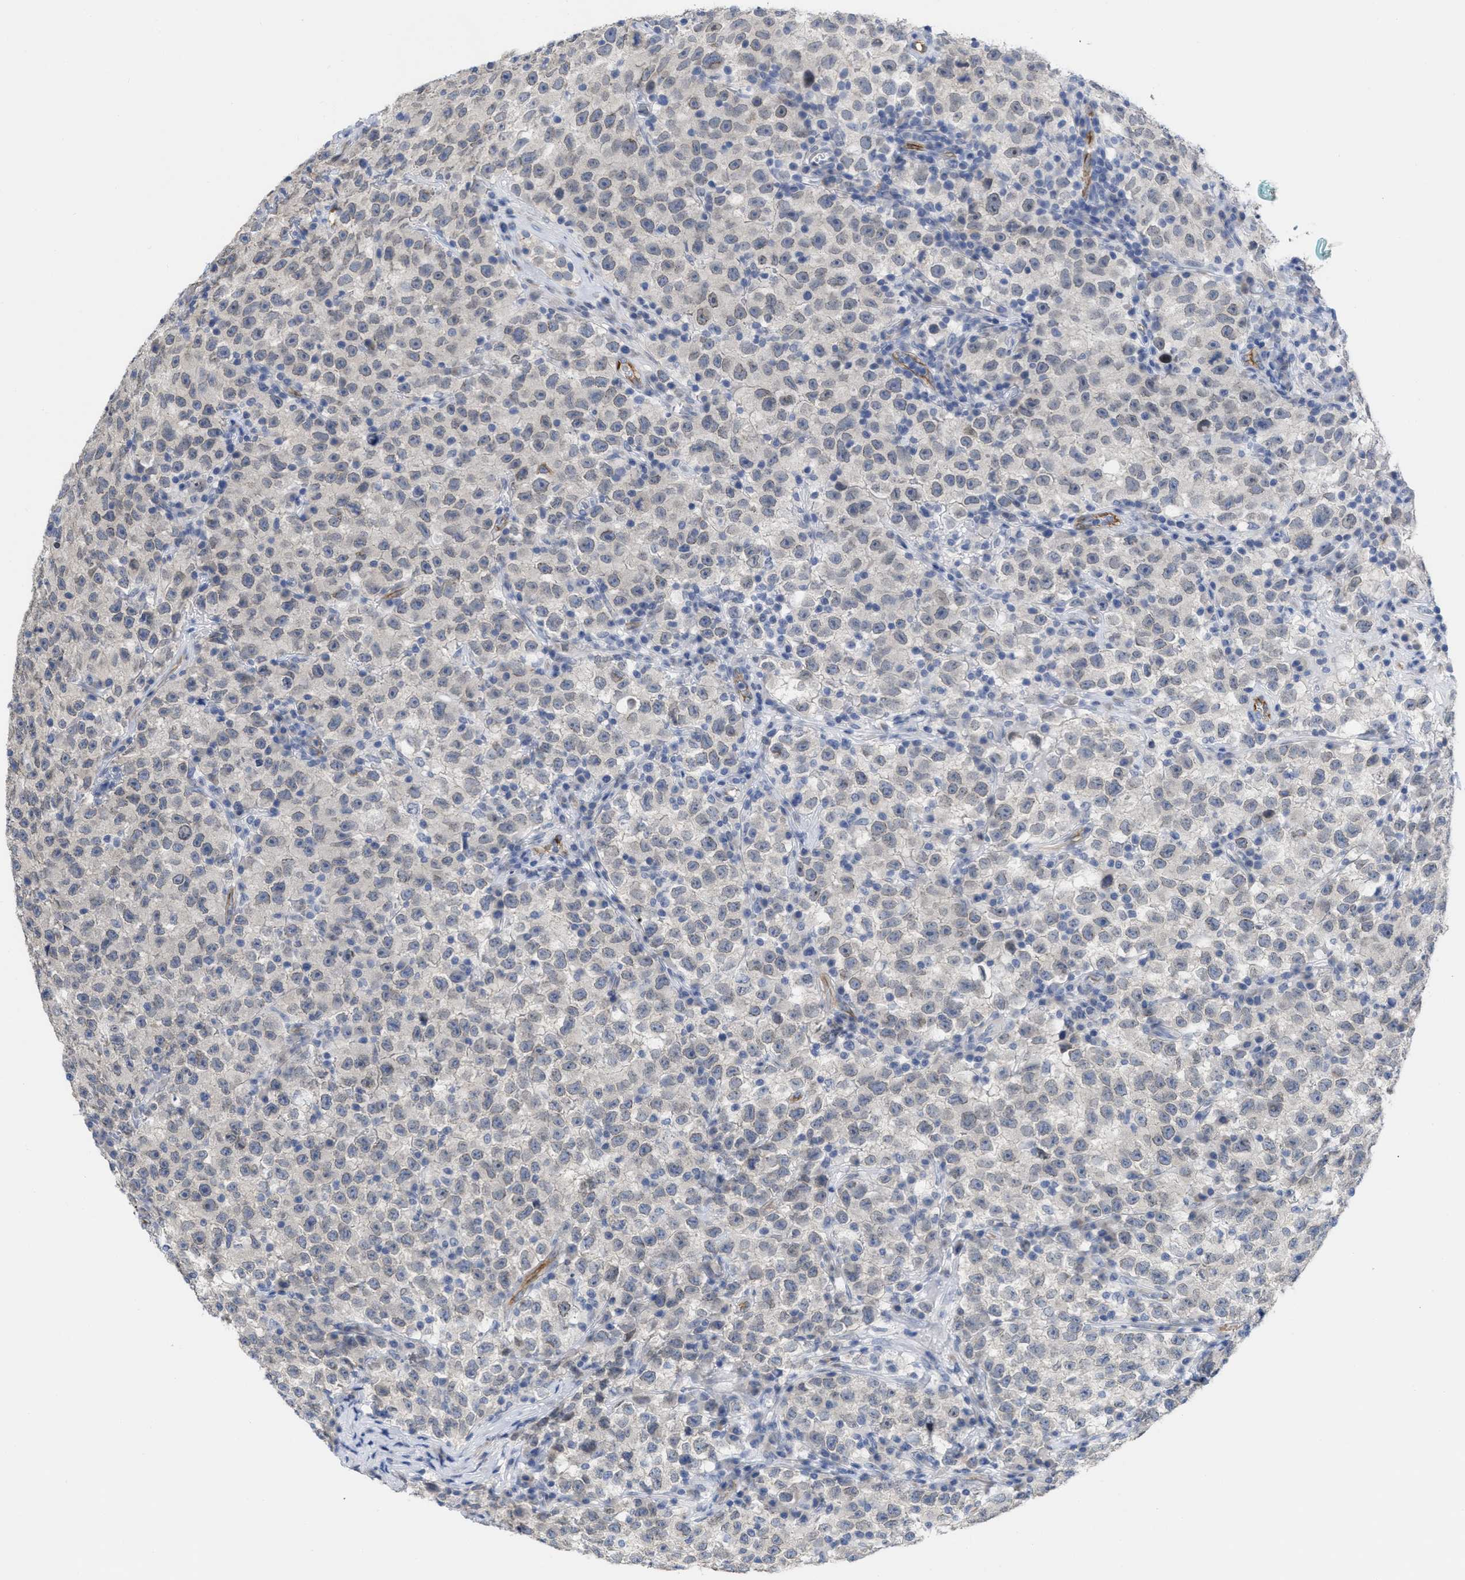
{"staining": {"intensity": "moderate", "quantity": "<25%", "location": "cytoplasmic/membranous"}, "tissue": "testis cancer", "cell_type": "Tumor cells", "image_type": "cancer", "snomed": [{"axis": "morphology", "description": "Seminoma, NOS"}, {"axis": "topography", "description": "Testis"}], "caption": "This is a photomicrograph of immunohistochemistry staining of seminoma (testis), which shows moderate staining in the cytoplasmic/membranous of tumor cells.", "gene": "ACKR1", "patient": {"sex": "male", "age": 22}}